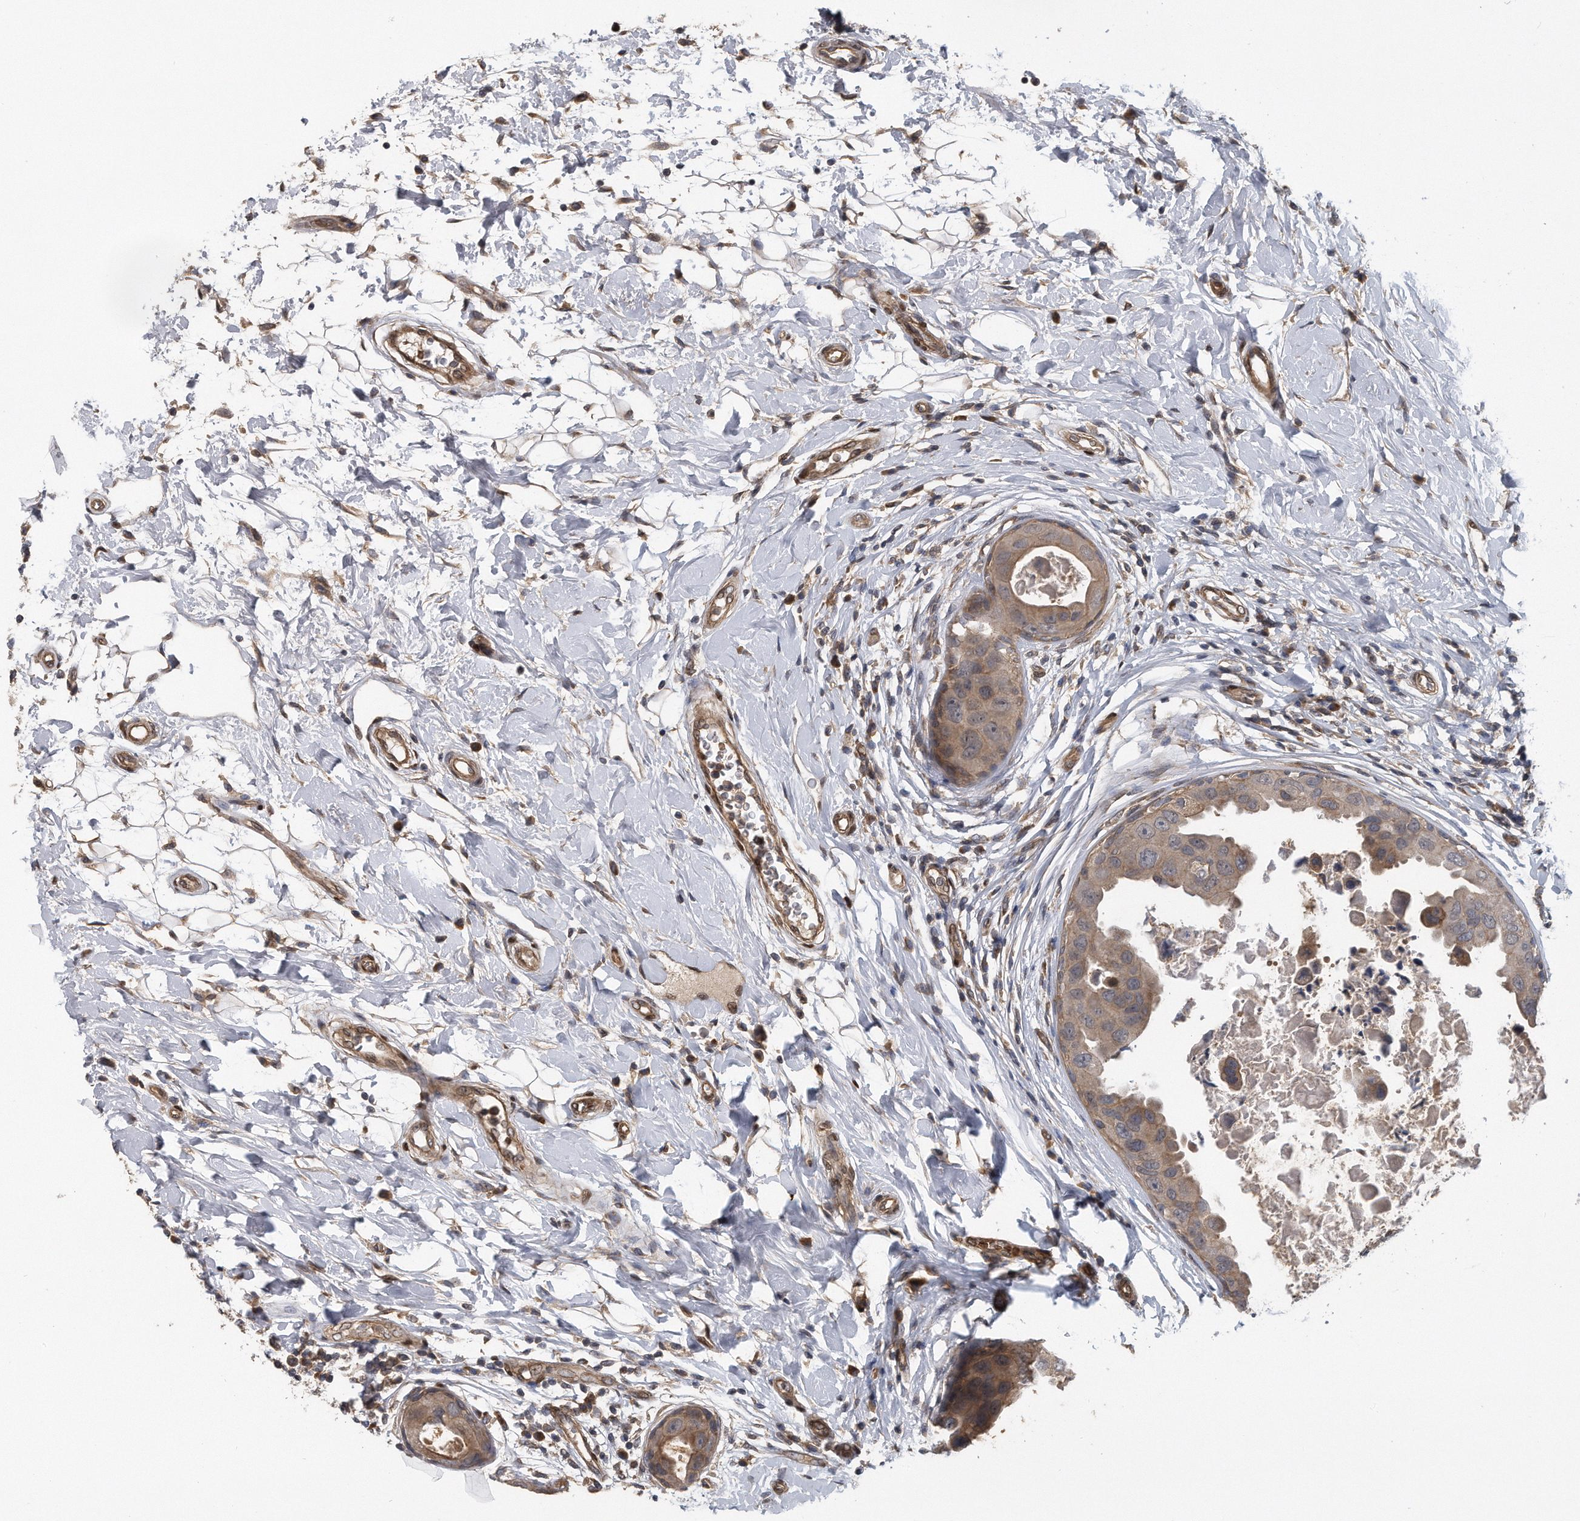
{"staining": {"intensity": "weak", "quantity": ">75%", "location": "cytoplasmic/membranous"}, "tissue": "breast cancer", "cell_type": "Tumor cells", "image_type": "cancer", "snomed": [{"axis": "morphology", "description": "Duct carcinoma"}, {"axis": "topography", "description": "Breast"}], "caption": "Breast cancer (invasive ductal carcinoma) stained for a protein (brown) displays weak cytoplasmic/membranous positive expression in approximately >75% of tumor cells.", "gene": "ZNF79", "patient": {"sex": "female", "age": 27}}